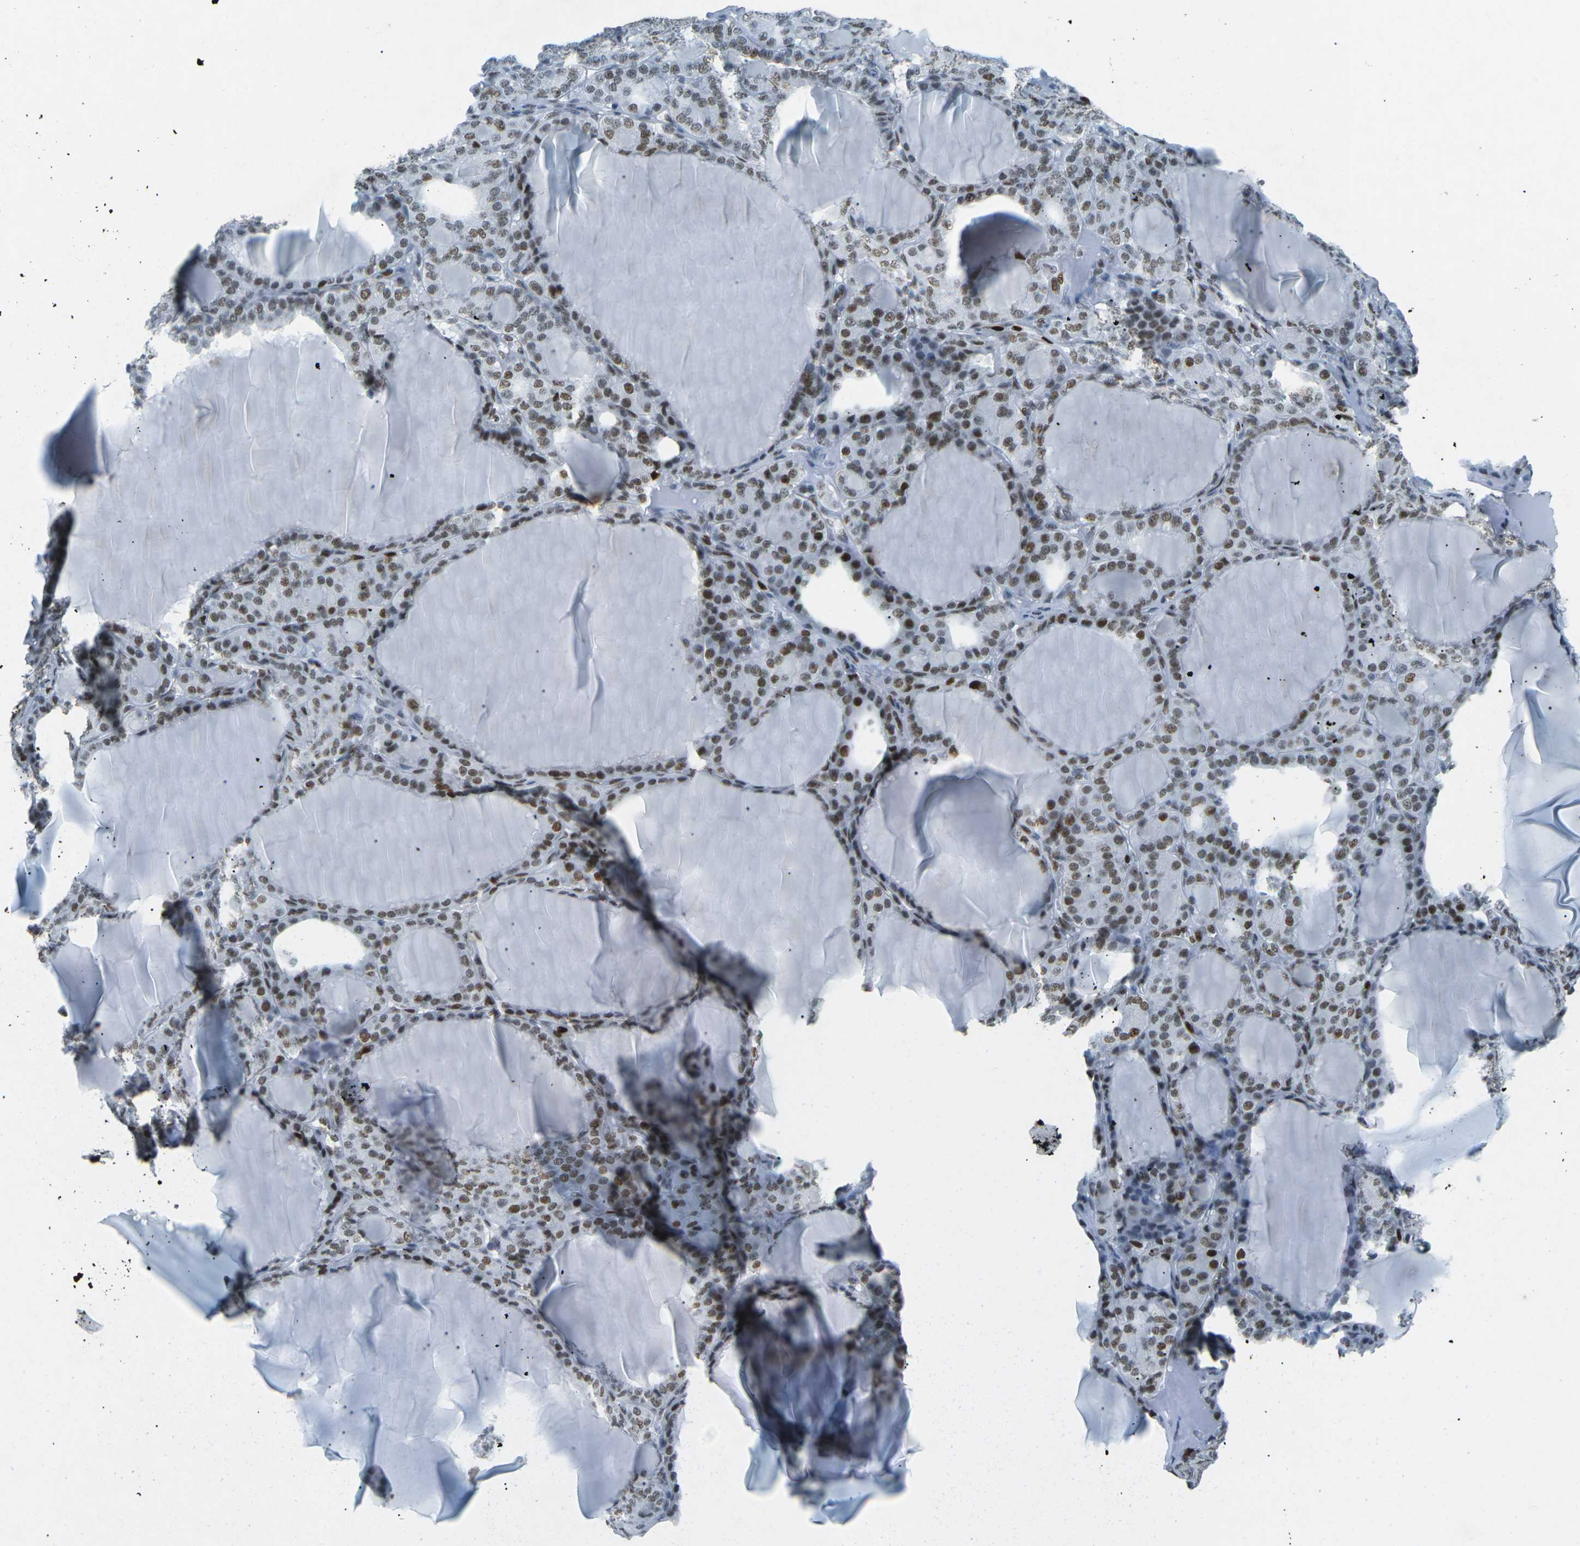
{"staining": {"intensity": "moderate", "quantity": ">75%", "location": "nuclear"}, "tissue": "thyroid gland", "cell_type": "Glandular cells", "image_type": "normal", "snomed": [{"axis": "morphology", "description": "Normal tissue, NOS"}, {"axis": "topography", "description": "Thyroid gland"}], "caption": "Immunohistochemistry (DAB) staining of unremarkable human thyroid gland displays moderate nuclear protein staining in about >75% of glandular cells.", "gene": "RB1", "patient": {"sex": "female", "age": 28}}